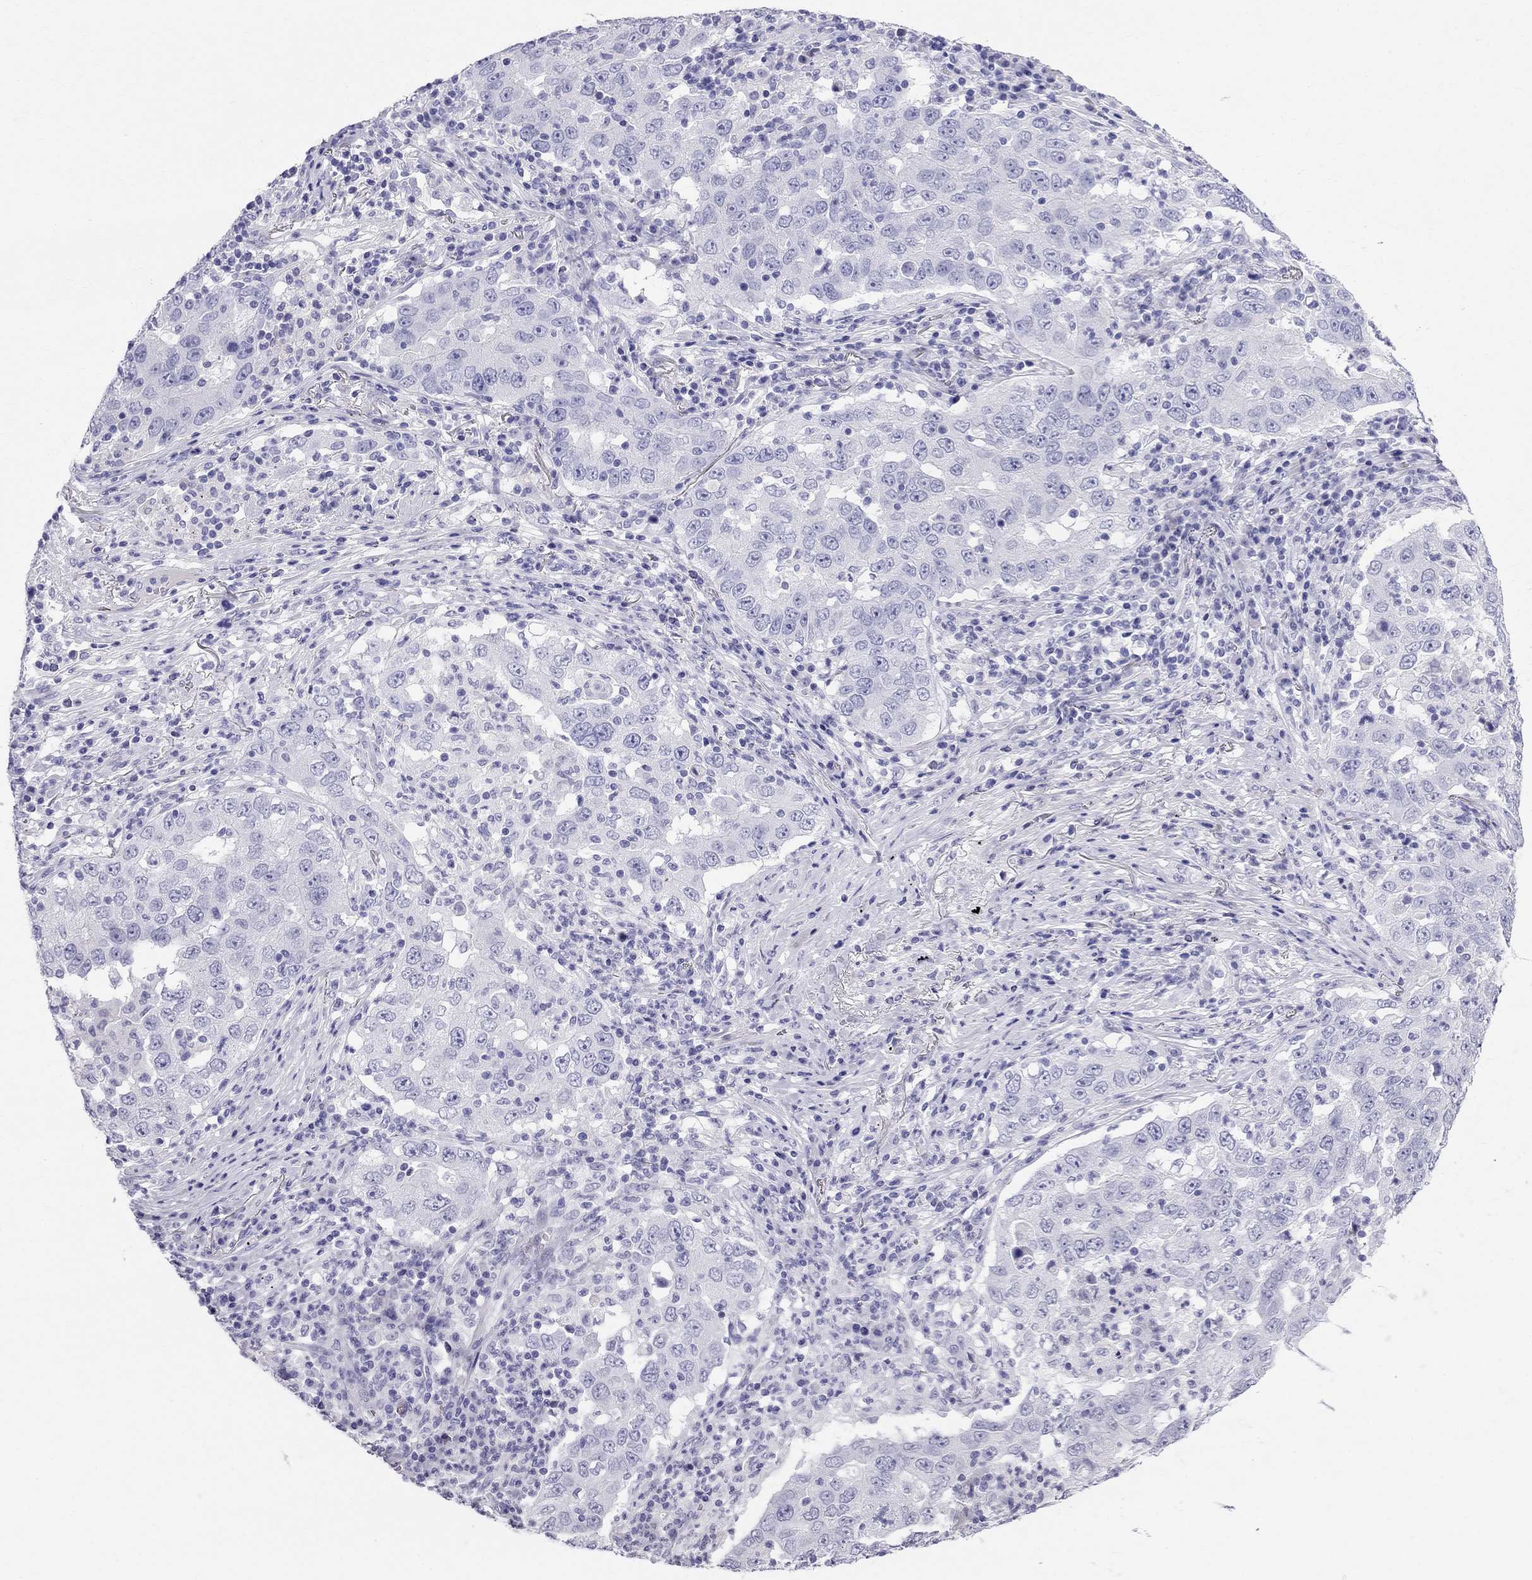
{"staining": {"intensity": "negative", "quantity": "none", "location": "none"}, "tissue": "lung cancer", "cell_type": "Tumor cells", "image_type": "cancer", "snomed": [{"axis": "morphology", "description": "Adenocarcinoma, NOS"}, {"axis": "topography", "description": "Lung"}], "caption": "An immunohistochemistry (IHC) image of adenocarcinoma (lung) is shown. There is no staining in tumor cells of adenocarcinoma (lung). (DAB immunohistochemistry with hematoxylin counter stain).", "gene": "DNAAF6", "patient": {"sex": "male", "age": 73}}